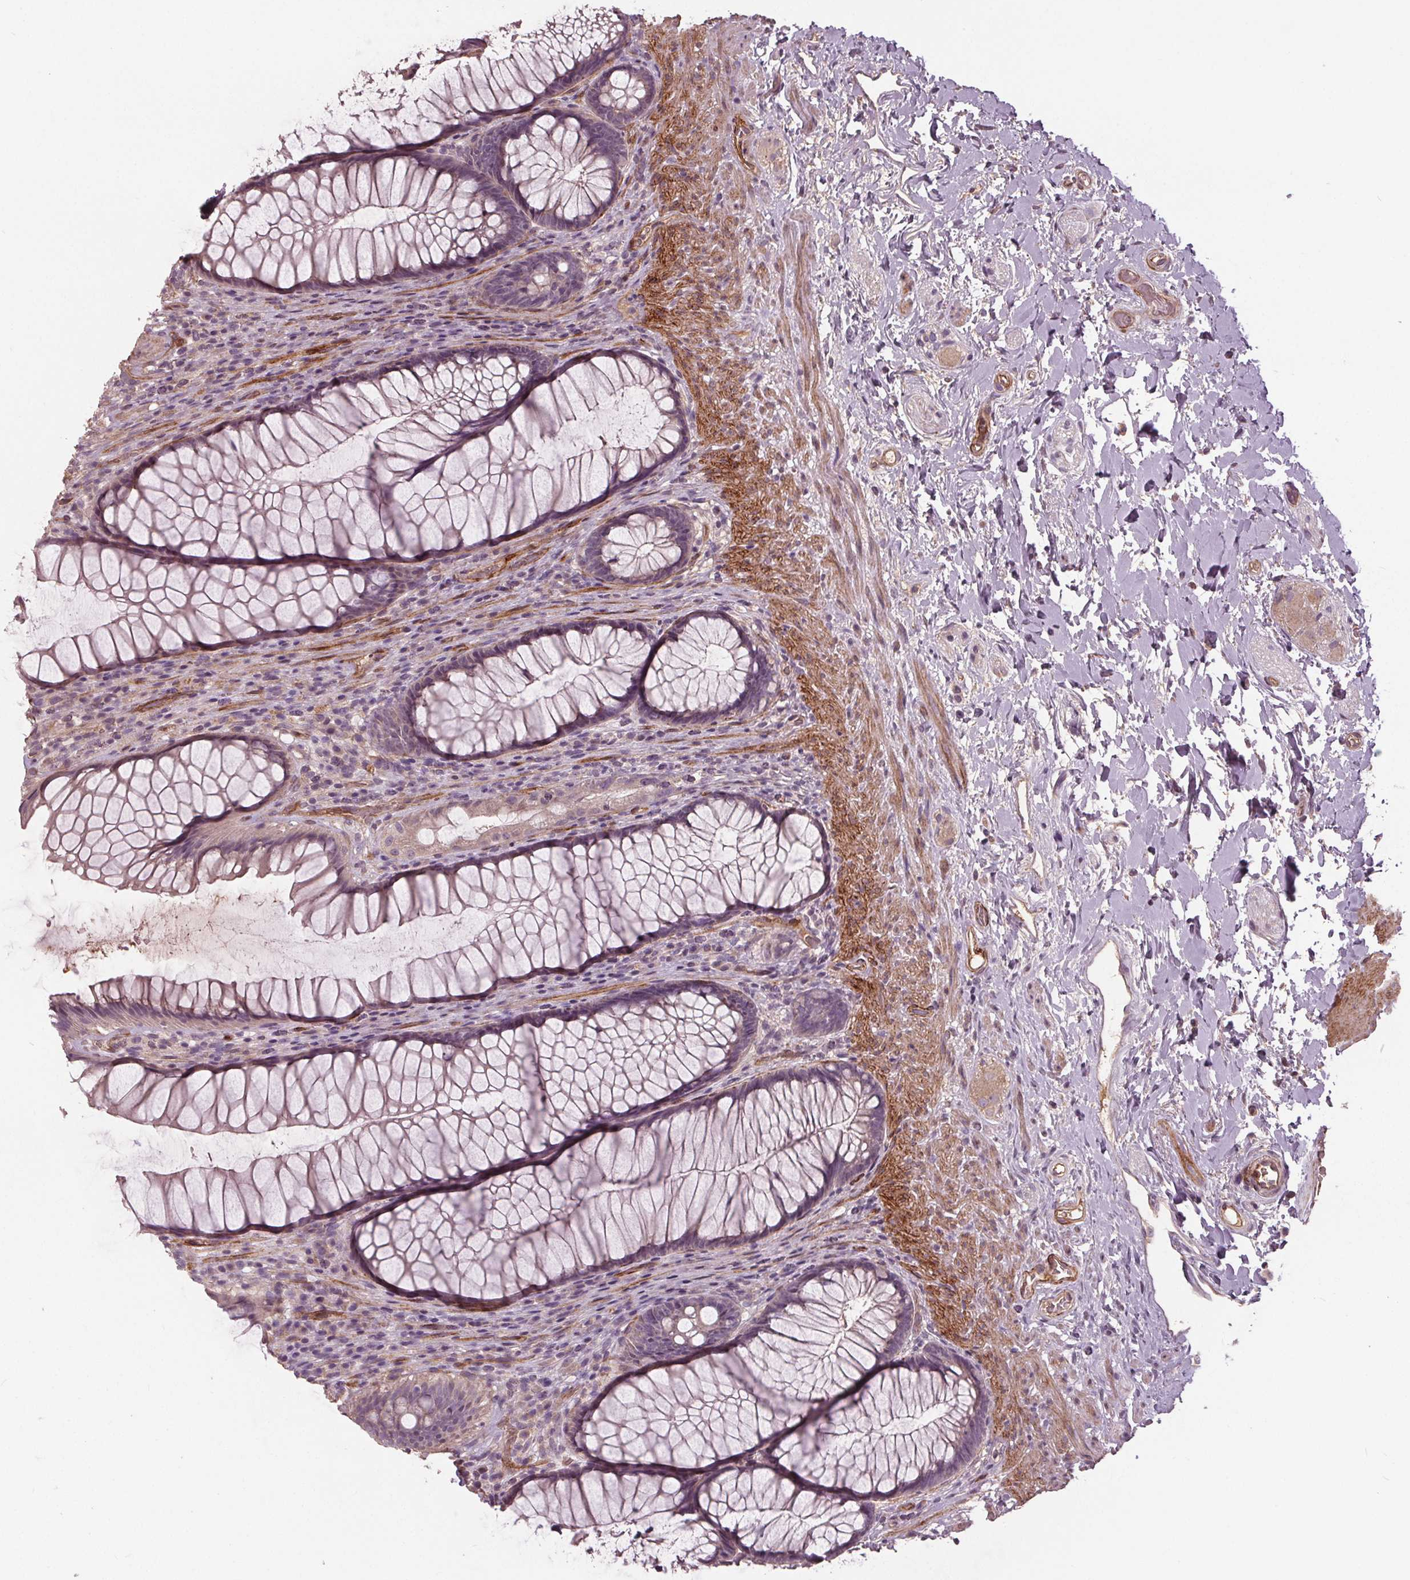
{"staining": {"intensity": "negative", "quantity": "none", "location": "none"}, "tissue": "rectum", "cell_type": "Glandular cells", "image_type": "normal", "snomed": [{"axis": "morphology", "description": "Normal tissue, NOS"}, {"axis": "topography", "description": "Smooth muscle"}, {"axis": "topography", "description": "Rectum"}], "caption": "The micrograph displays no staining of glandular cells in benign rectum.", "gene": "PDGFD", "patient": {"sex": "male", "age": 53}}